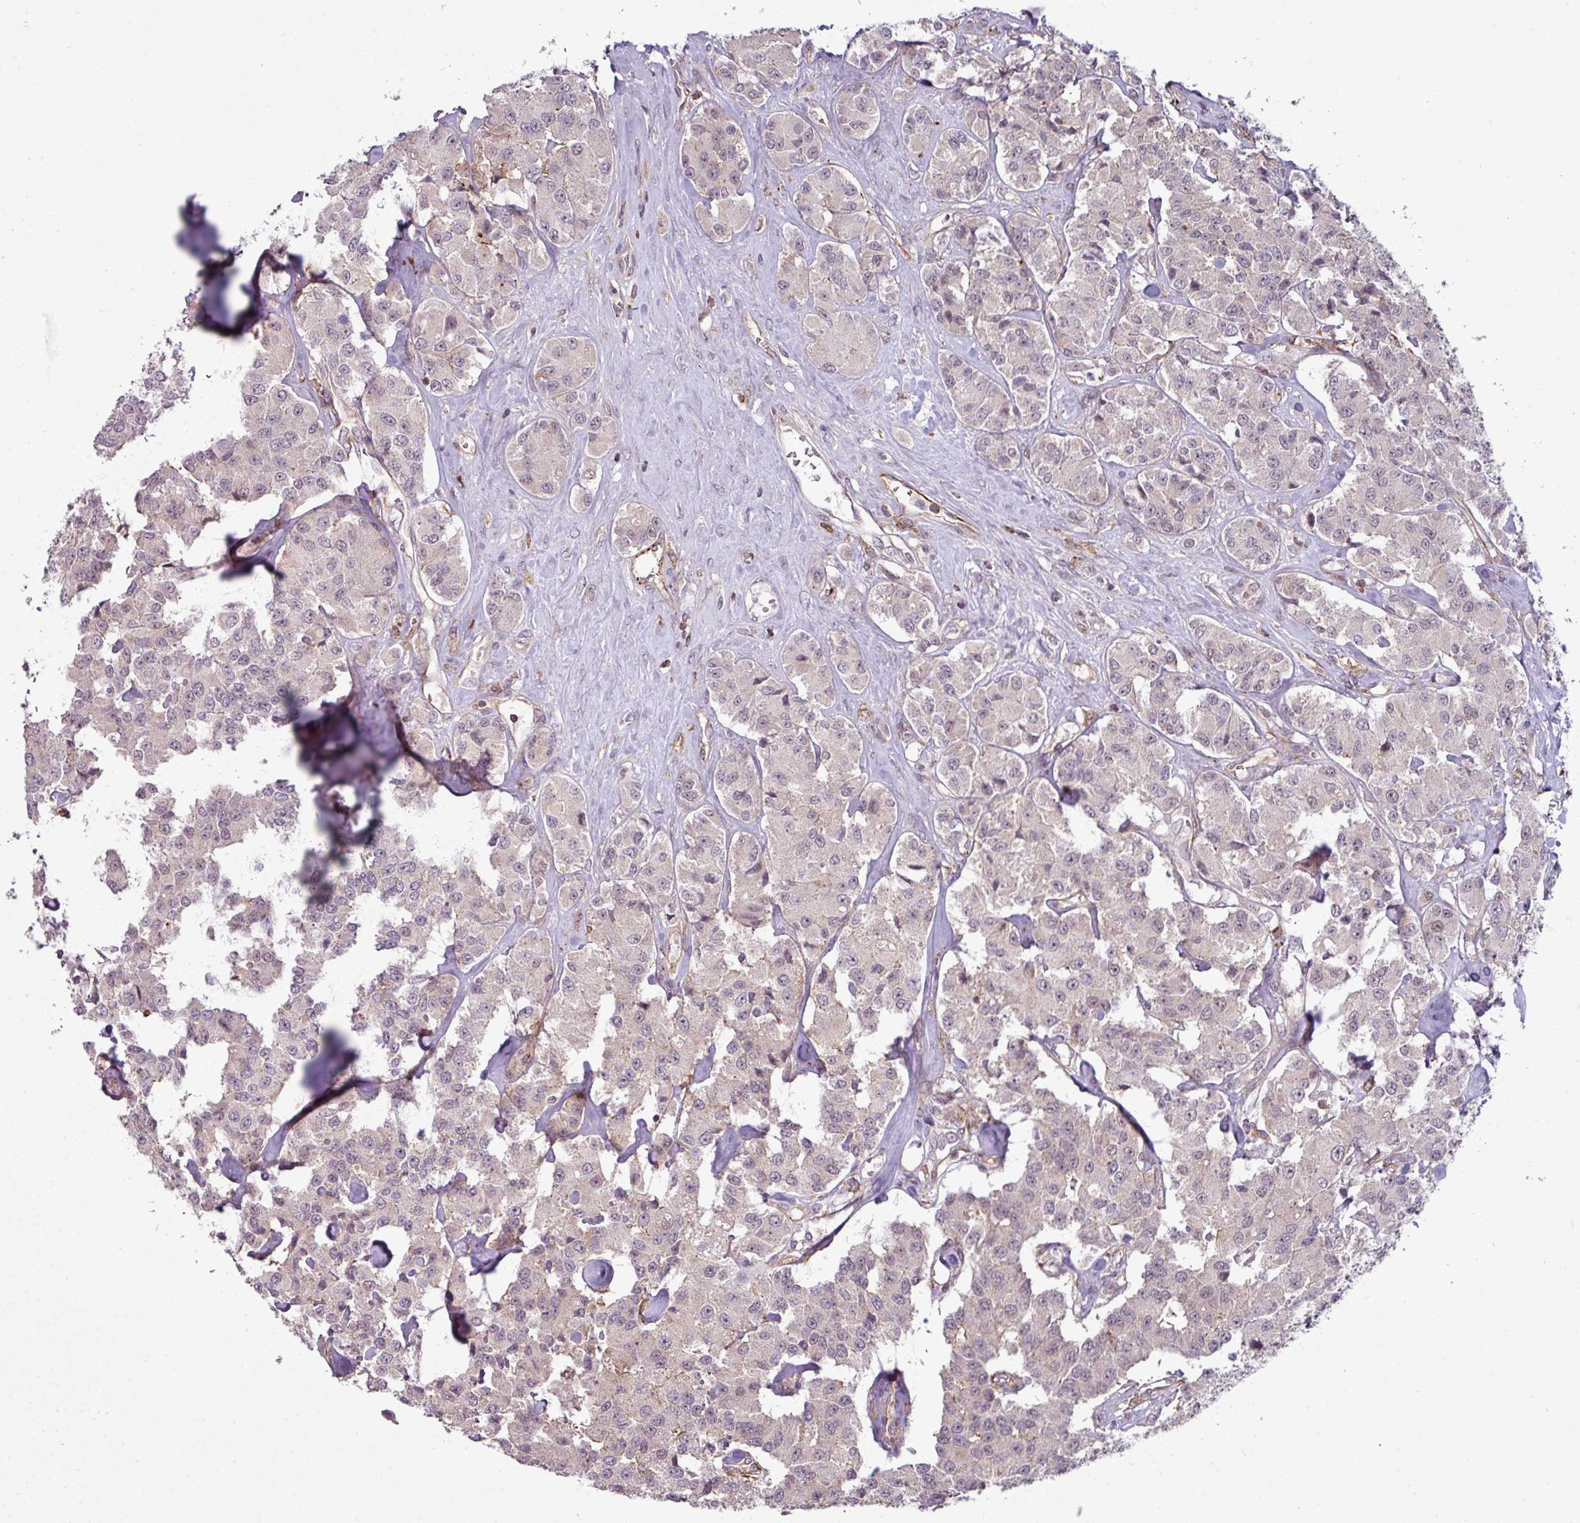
{"staining": {"intensity": "negative", "quantity": "none", "location": "none"}, "tissue": "carcinoid", "cell_type": "Tumor cells", "image_type": "cancer", "snomed": [{"axis": "morphology", "description": "Carcinoid, malignant, NOS"}, {"axis": "topography", "description": "Pancreas"}], "caption": "The histopathology image demonstrates no significant staining in tumor cells of carcinoid (malignant).", "gene": "ZC2HC1C", "patient": {"sex": "male", "age": 41}}